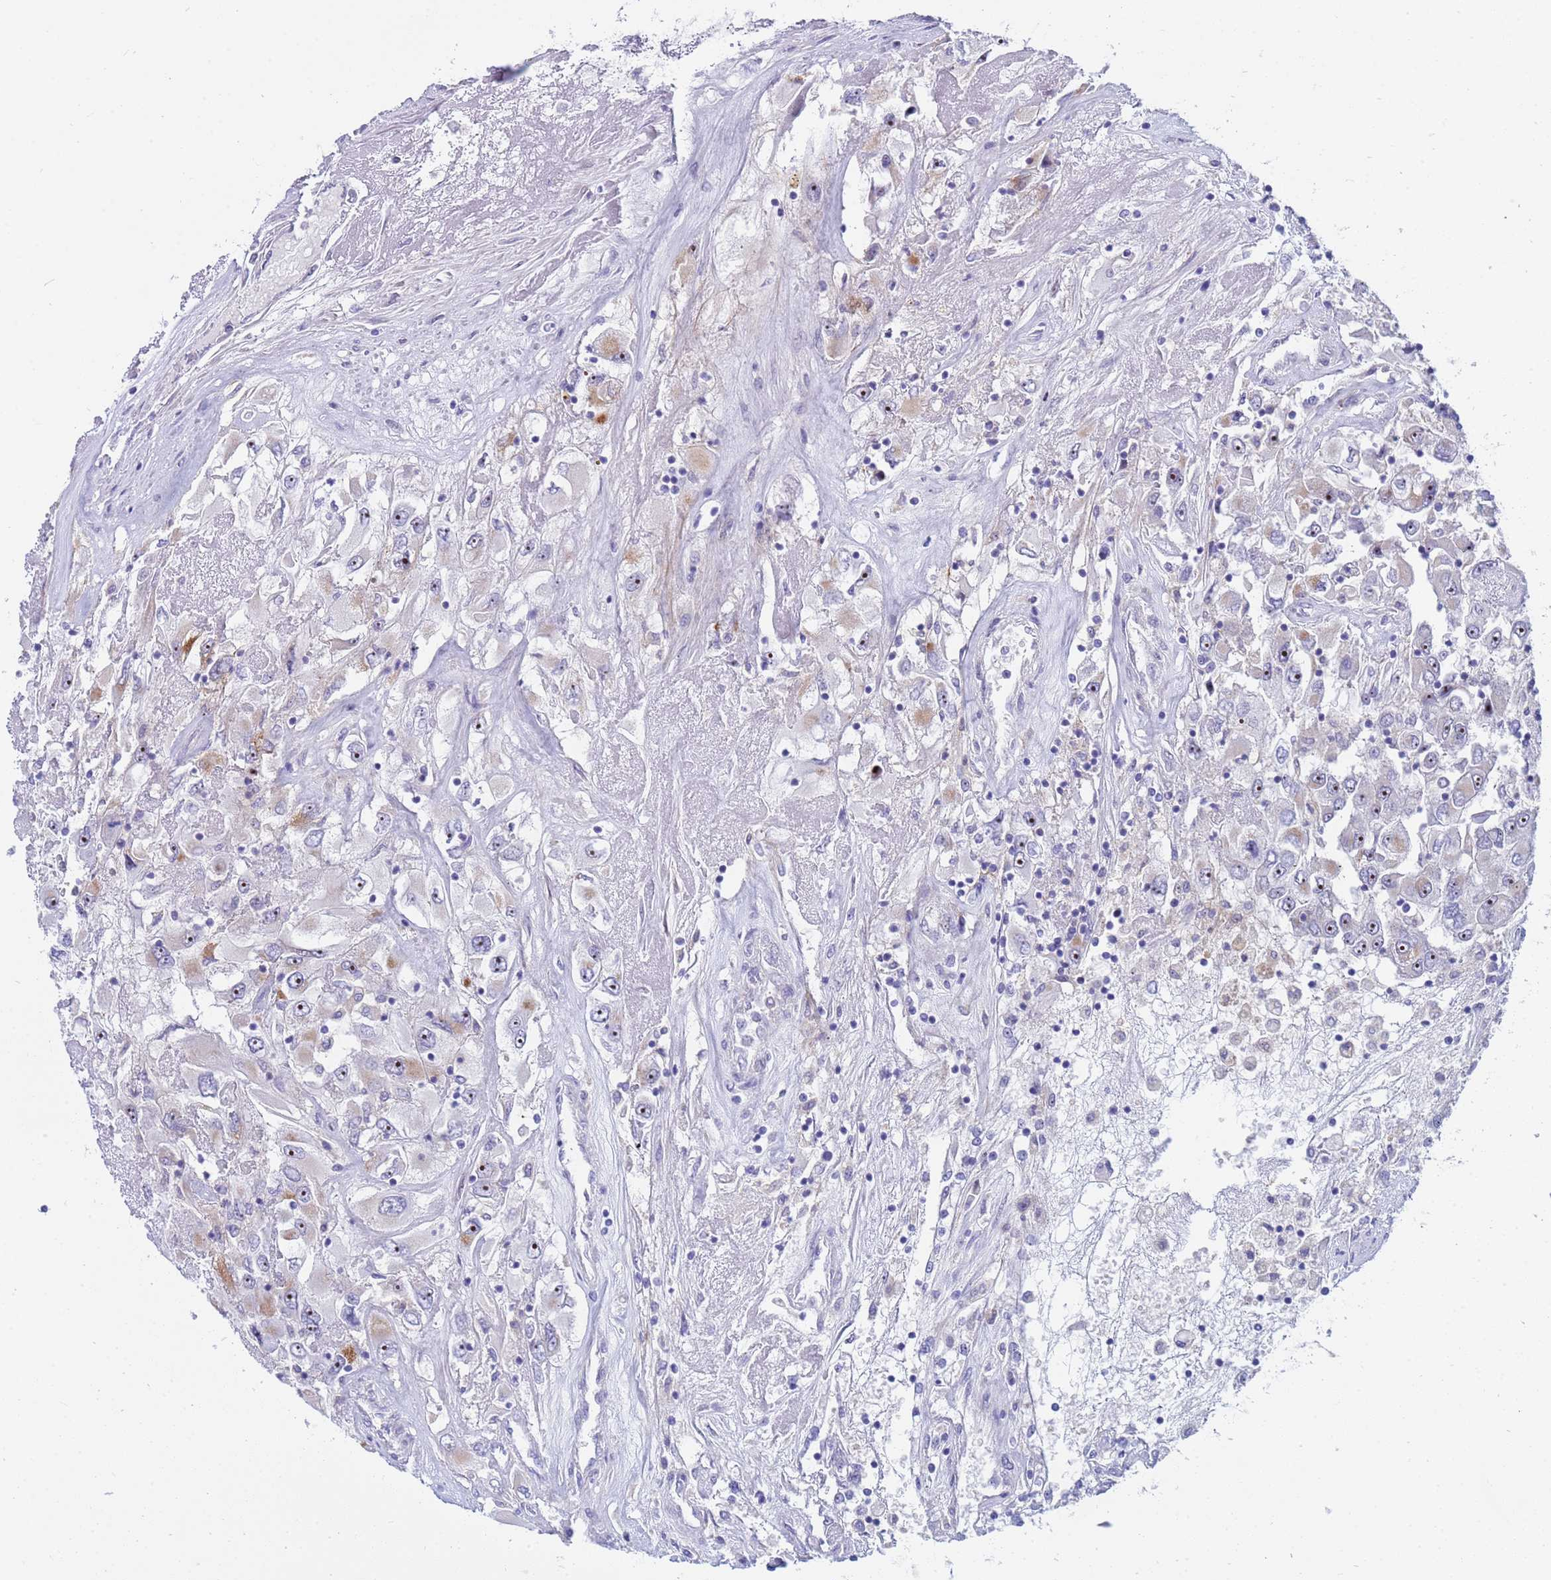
{"staining": {"intensity": "moderate", "quantity": "<25%", "location": "cytoplasmic/membranous,nuclear"}, "tissue": "renal cancer", "cell_type": "Tumor cells", "image_type": "cancer", "snomed": [{"axis": "morphology", "description": "Adenocarcinoma, NOS"}, {"axis": "topography", "description": "Kidney"}], "caption": "IHC (DAB (3,3'-diaminobenzidine)) staining of renal adenocarcinoma shows moderate cytoplasmic/membranous and nuclear protein expression in approximately <25% of tumor cells.", "gene": "LRATD1", "patient": {"sex": "female", "age": 52}}